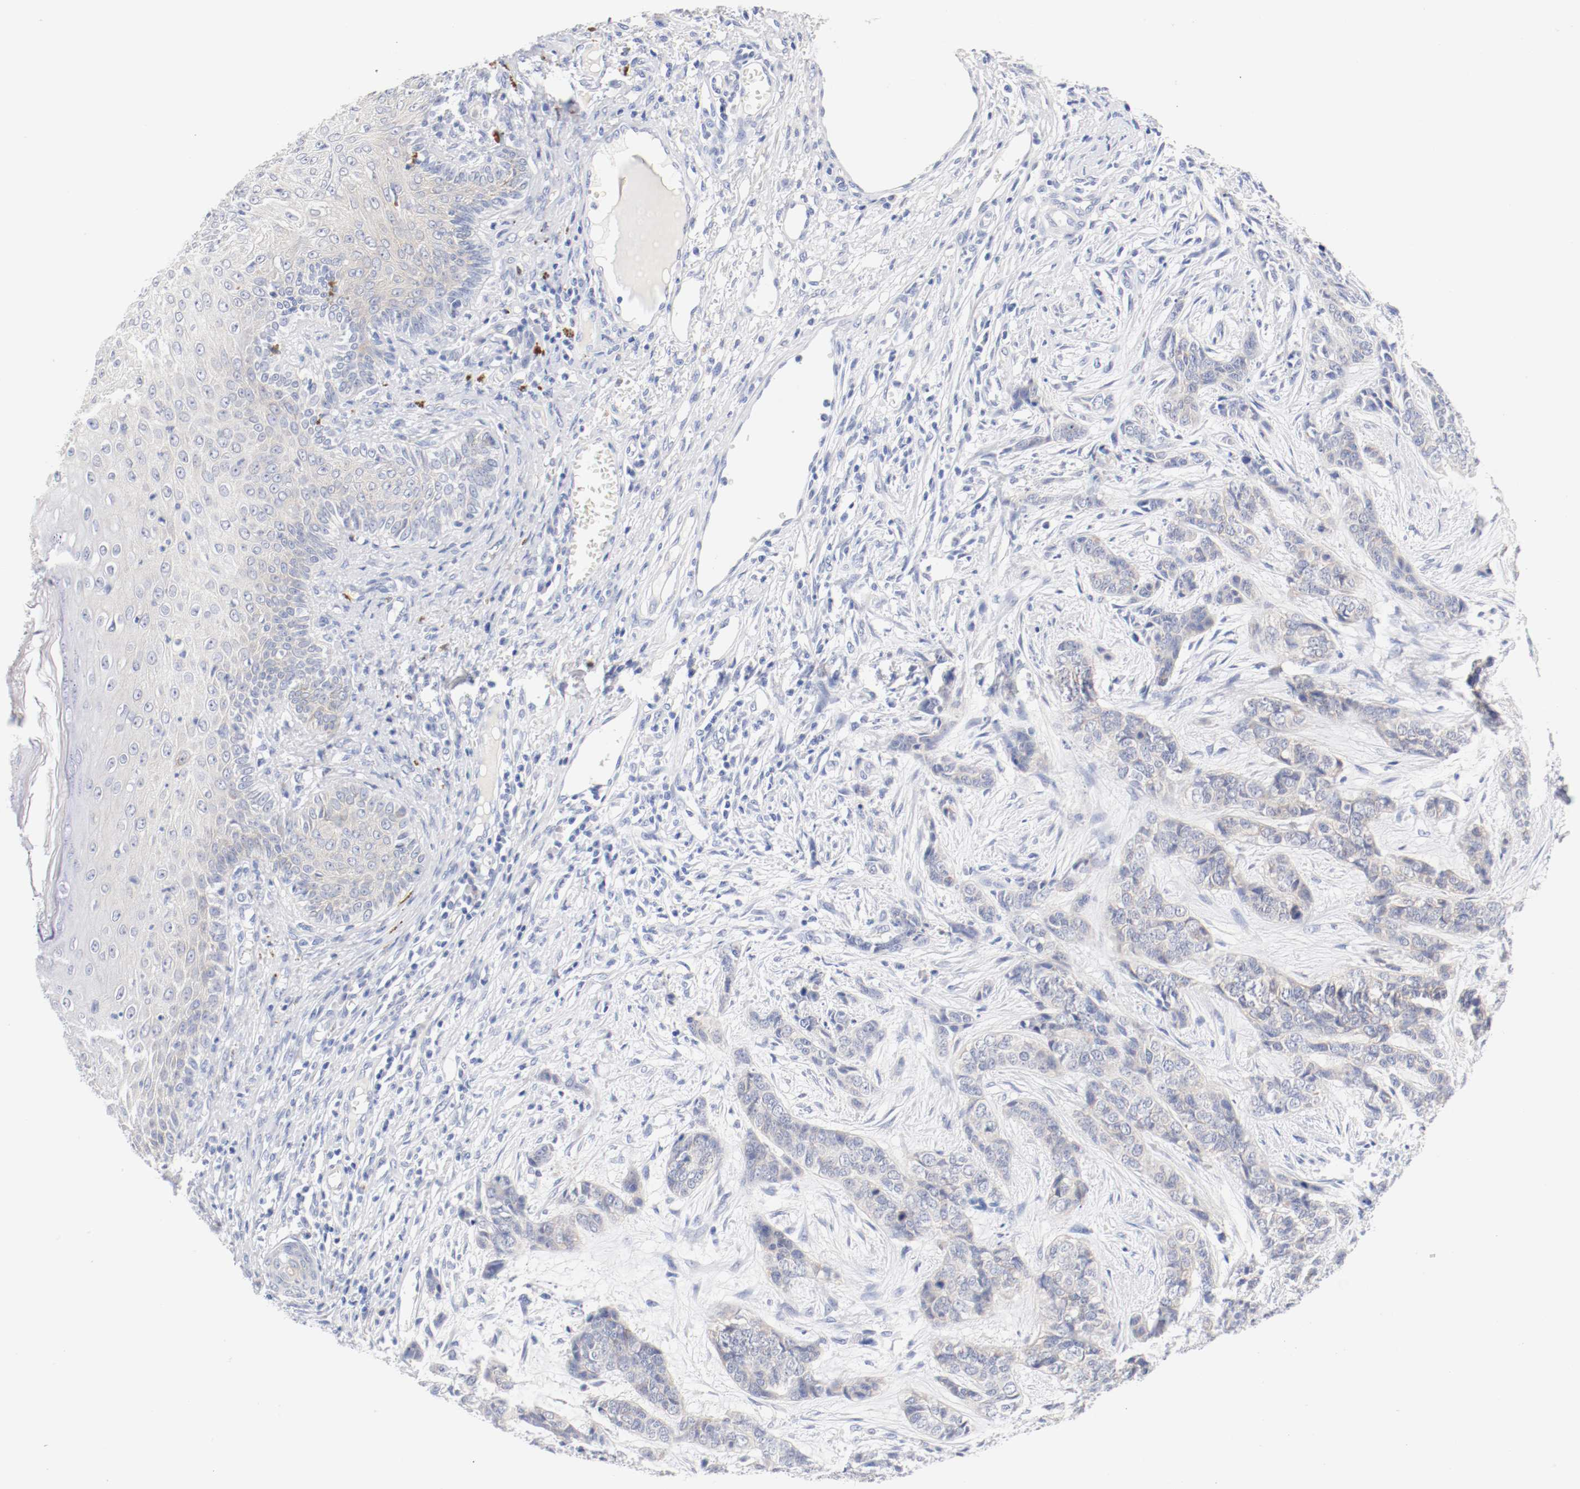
{"staining": {"intensity": "weak", "quantity": "25%-75%", "location": "cytoplasmic/membranous"}, "tissue": "skin cancer", "cell_type": "Tumor cells", "image_type": "cancer", "snomed": [{"axis": "morphology", "description": "Basal cell carcinoma"}, {"axis": "topography", "description": "Skin"}], "caption": "High-magnification brightfield microscopy of skin basal cell carcinoma stained with DAB (brown) and counterstained with hematoxylin (blue). tumor cells exhibit weak cytoplasmic/membranous expression is appreciated in about25%-75% of cells.", "gene": "HOMER1", "patient": {"sex": "female", "age": 64}}